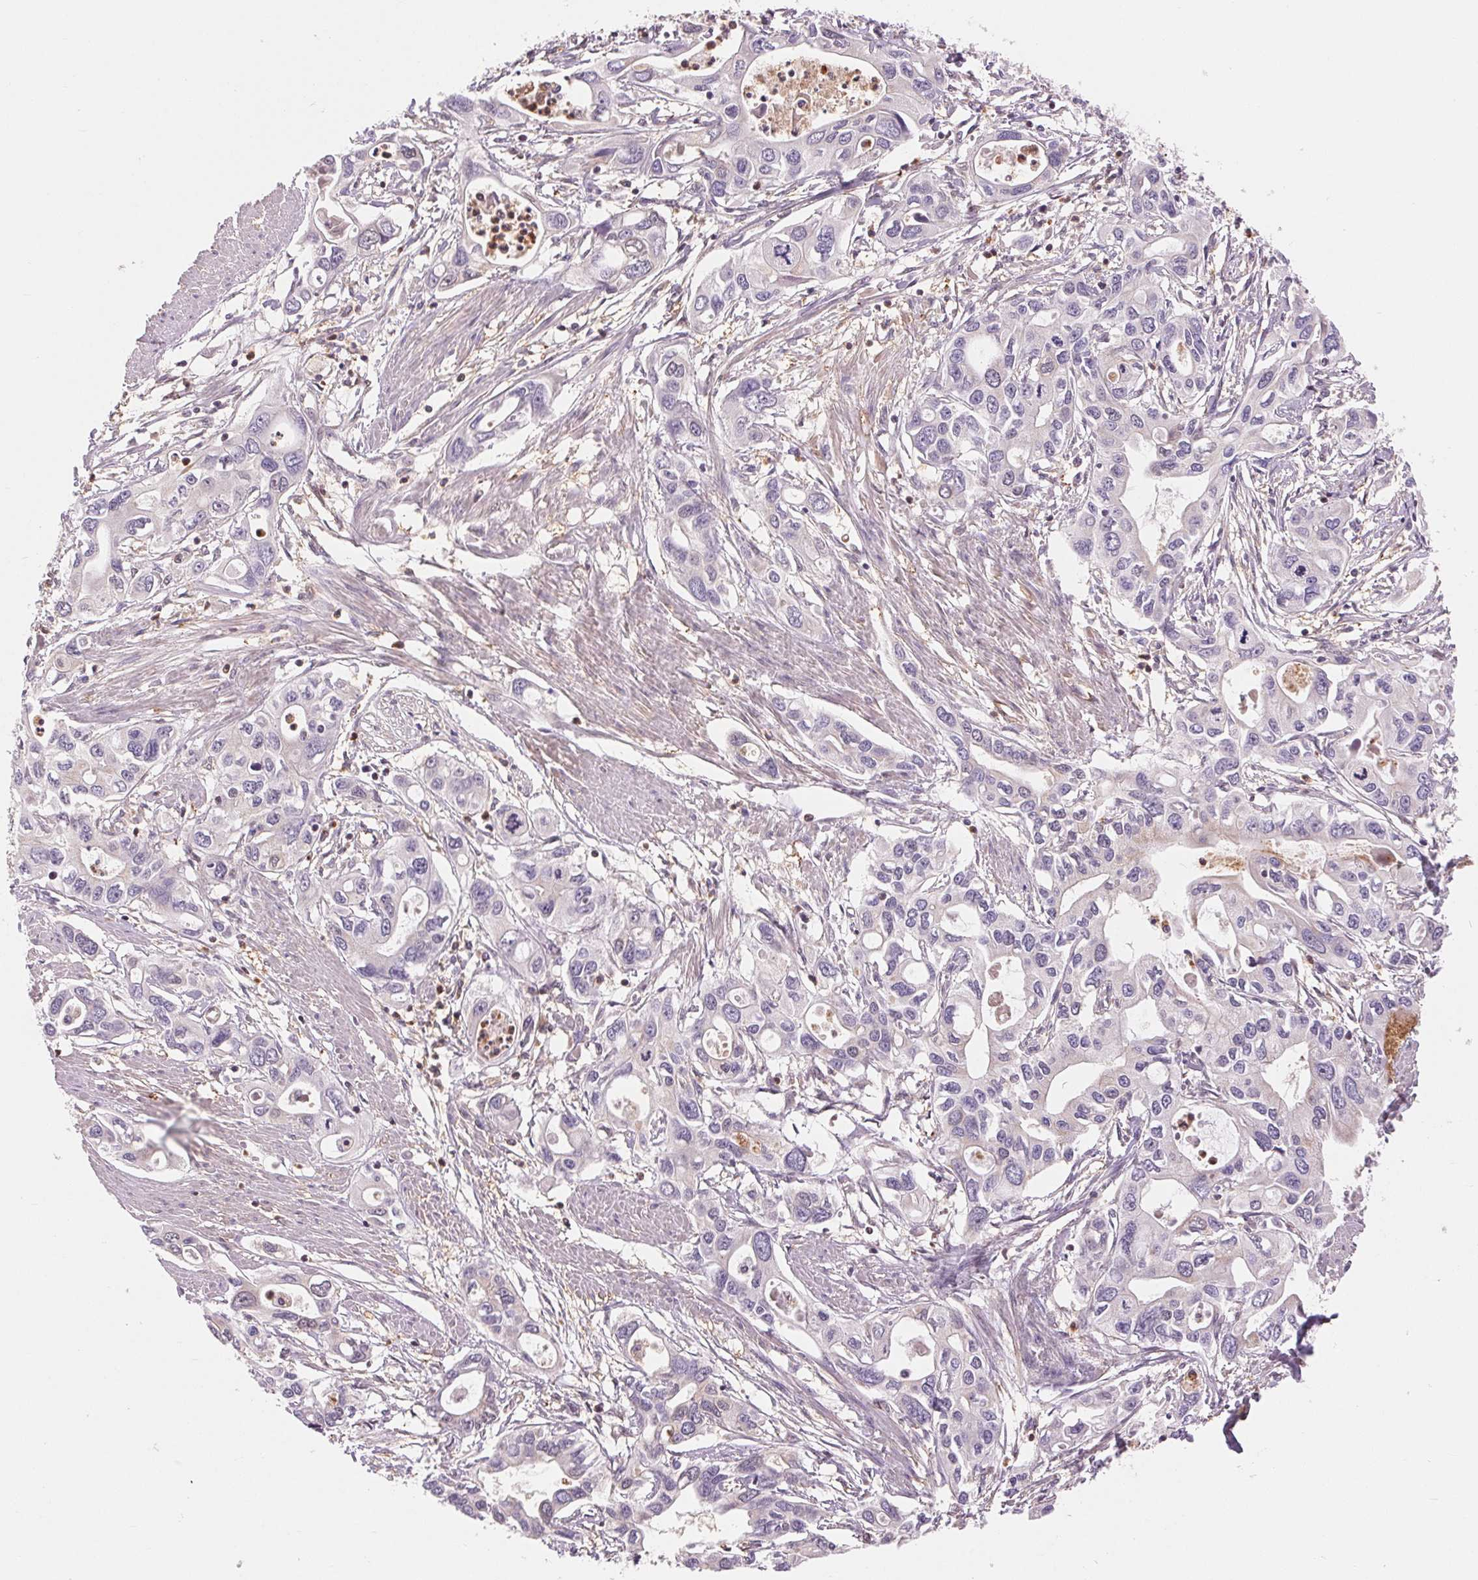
{"staining": {"intensity": "negative", "quantity": "none", "location": "none"}, "tissue": "pancreatic cancer", "cell_type": "Tumor cells", "image_type": "cancer", "snomed": [{"axis": "morphology", "description": "Adenocarcinoma, NOS"}, {"axis": "topography", "description": "Pancreas"}], "caption": "Human pancreatic adenocarcinoma stained for a protein using immunohistochemistry (IHC) exhibits no staining in tumor cells.", "gene": "TMEM273", "patient": {"sex": "male", "age": 60}}